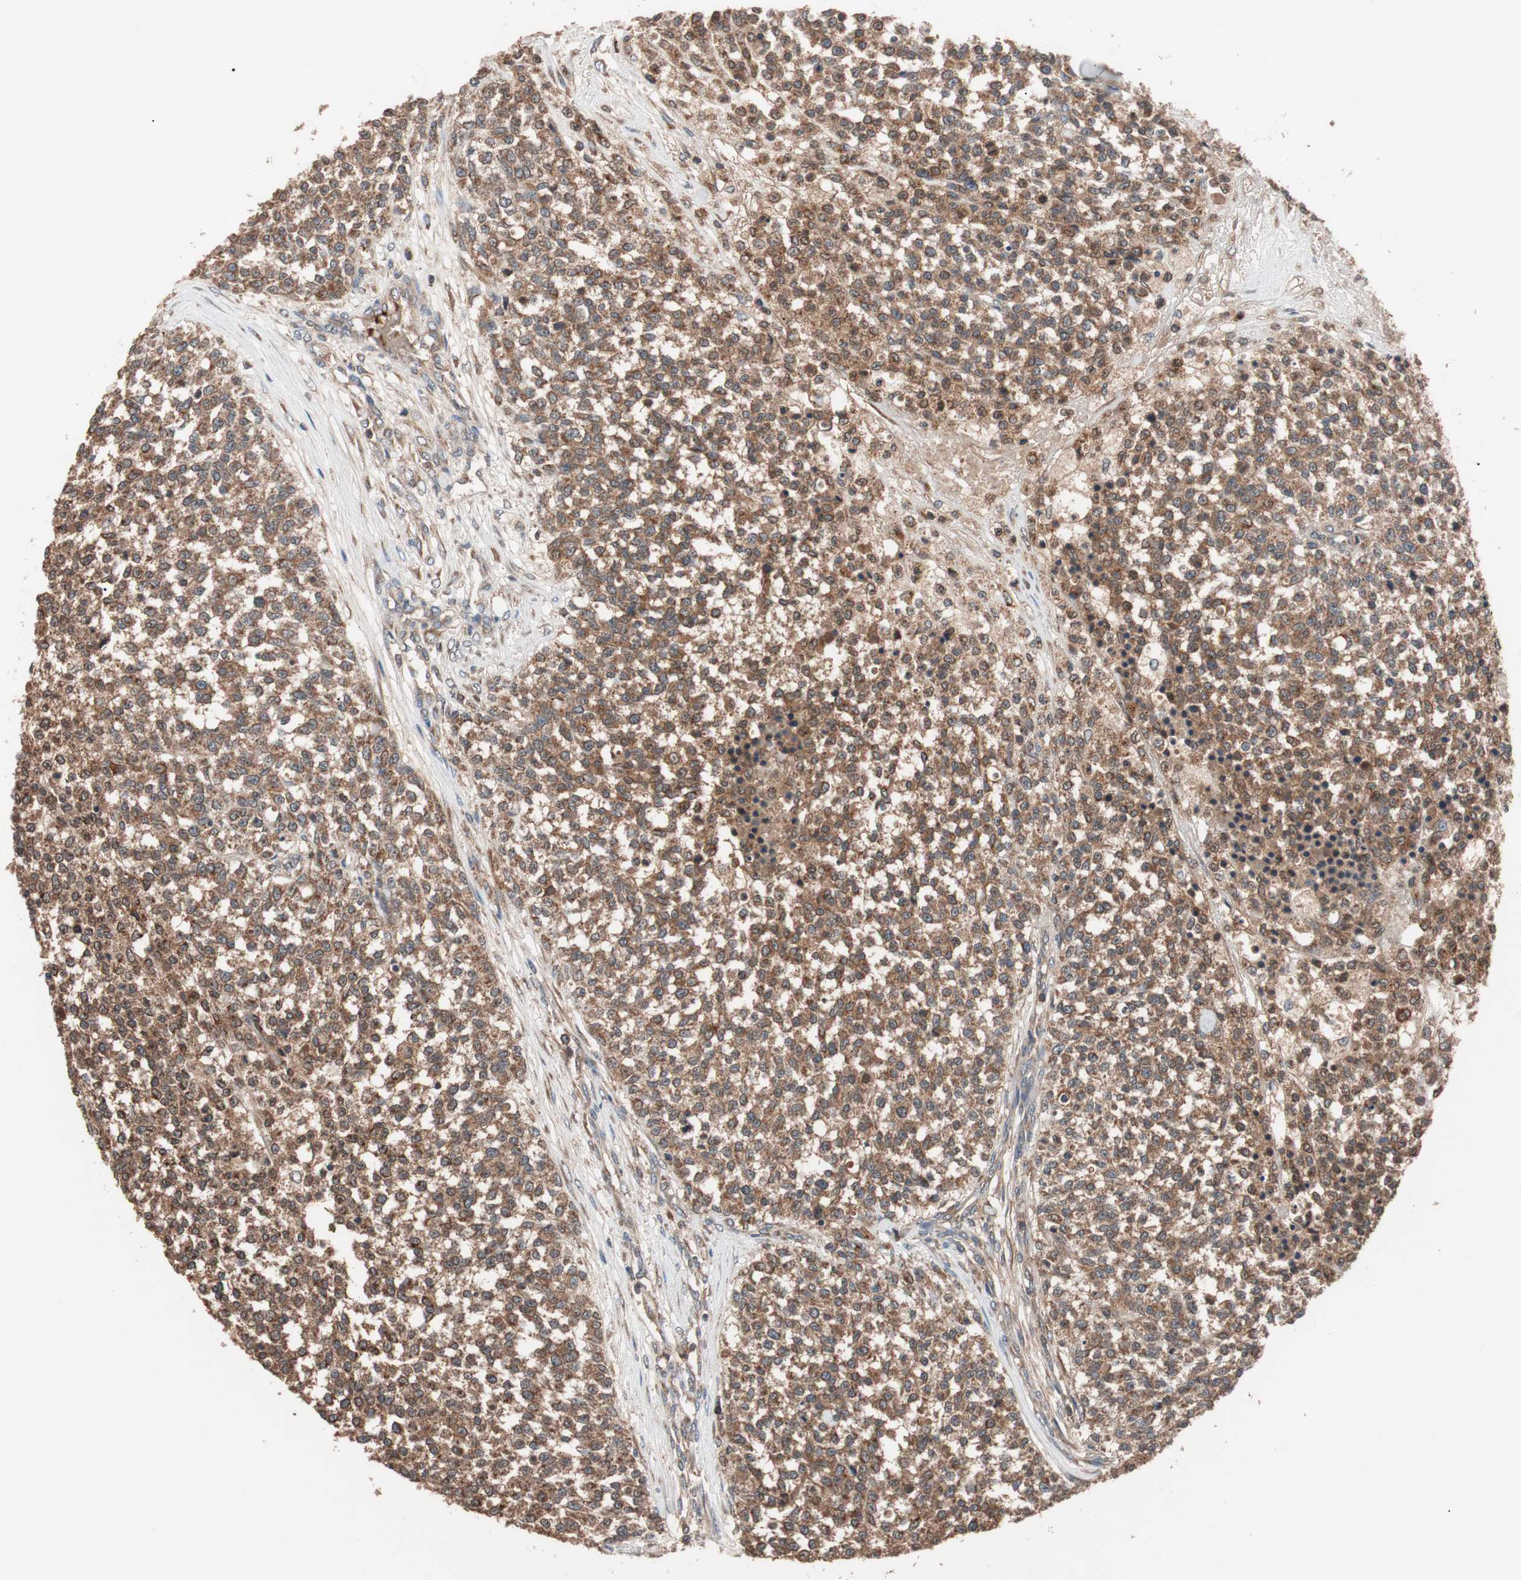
{"staining": {"intensity": "moderate", "quantity": ">75%", "location": "cytoplasmic/membranous"}, "tissue": "testis cancer", "cell_type": "Tumor cells", "image_type": "cancer", "snomed": [{"axis": "morphology", "description": "Seminoma, NOS"}, {"axis": "topography", "description": "Testis"}], "caption": "Testis seminoma was stained to show a protein in brown. There is medium levels of moderate cytoplasmic/membranous staining in about >75% of tumor cells.", "gene": "GLYCTK", "patient": {"sex": "male", "age": 59}}